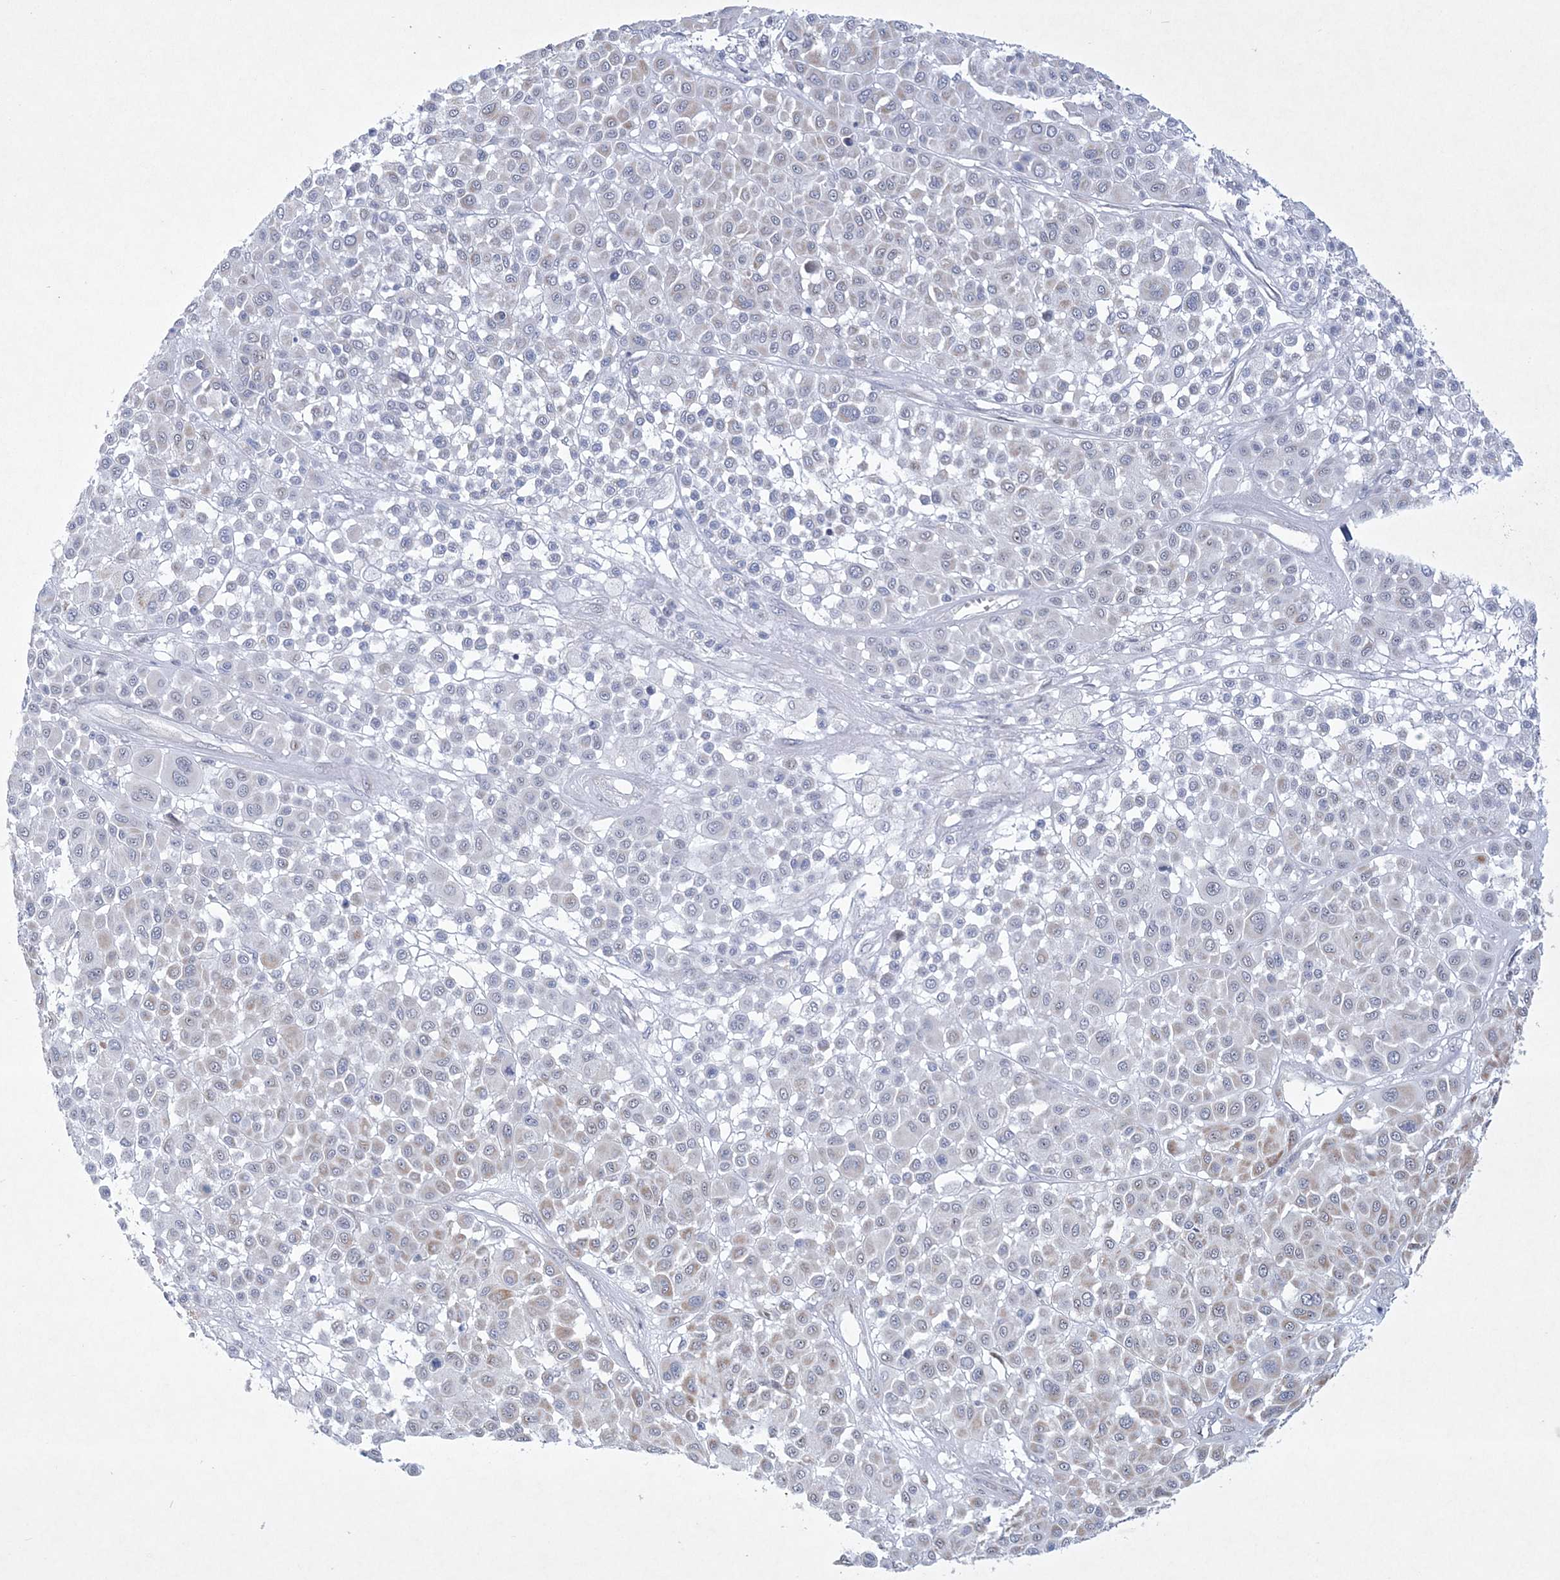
{"staining": {"intensity": "weak", "quantity": "<25%", "location": "cytoplasmic/membranous"}, "tissue": "melanoma", "cell_type": "Tumor cells", "image_type": "cancer", "snomed": [{"axis": "morphology", "description": "Malignant melanoma, Metastatic site"}, {"axis": "topography", "description": "Soft tissue"}], "caption": "IHC histopathology image of neoplastic tissue: human malignant melanoma (metastatic site) stained with DAB (3,3'-diaminobenzidine) exhibits no significant protein staining in tumor cells.", "gene": "CES4A", "patient": {"sex": "male", "age": 41}}